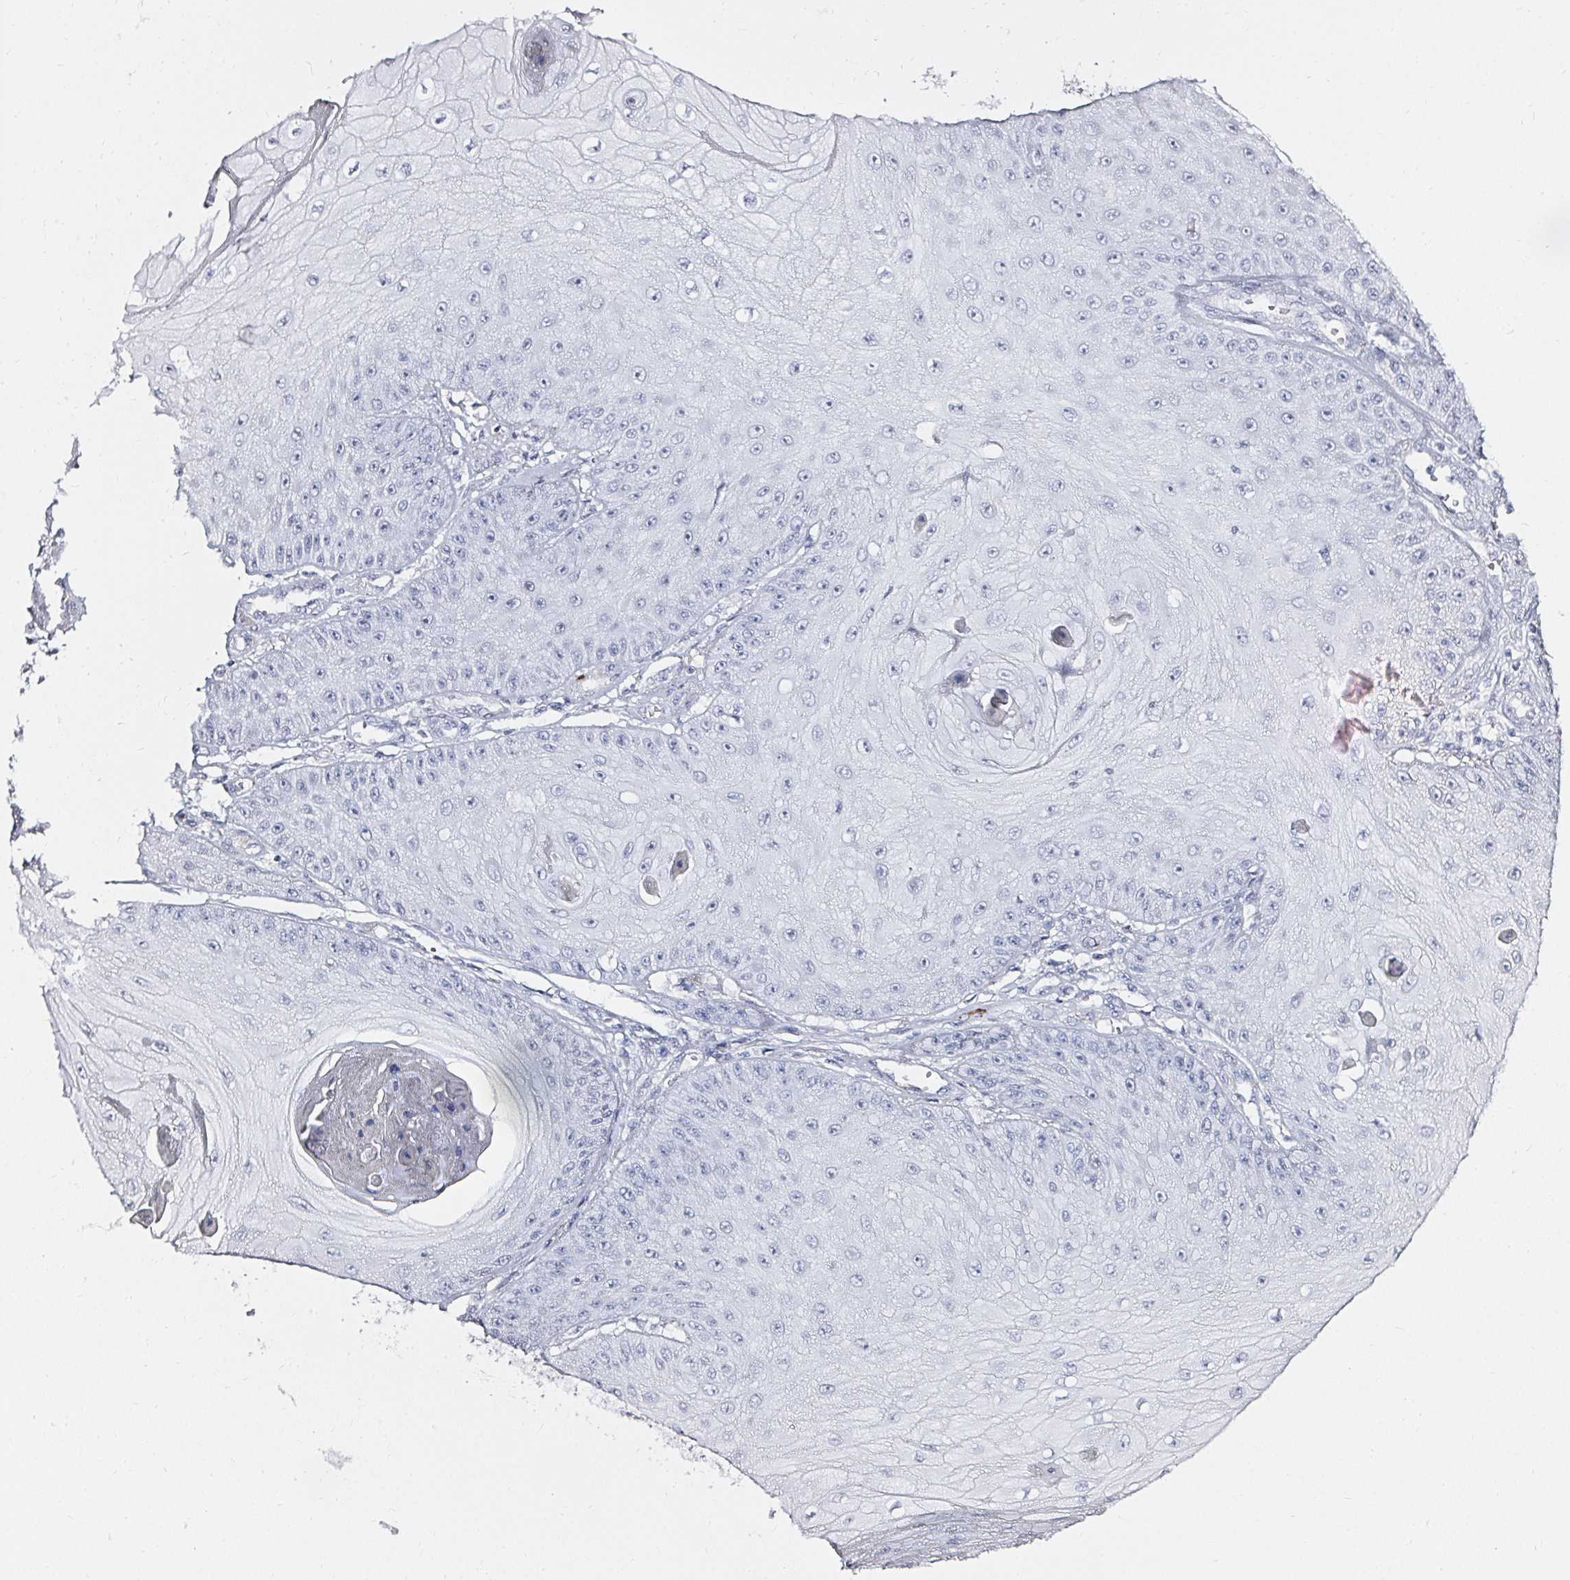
{"staining": {"intensity": "negative", "quantity": "none", "location": "none"}, "tissue": "skin cancer", "cell_type": "Tumor cells", "image_type": "cancer", "snomed": [{"axis": "morphology", "description": "Squamous cell carcinoma, NOS"}, {"axis": "topography", "description": "Skin"}], "caption": "The image shows no significant positivity in tumor cells of skin squamous cell carcinoma.", "gene": "ACAN", "patient": {"sex": "male", "age": 70}}